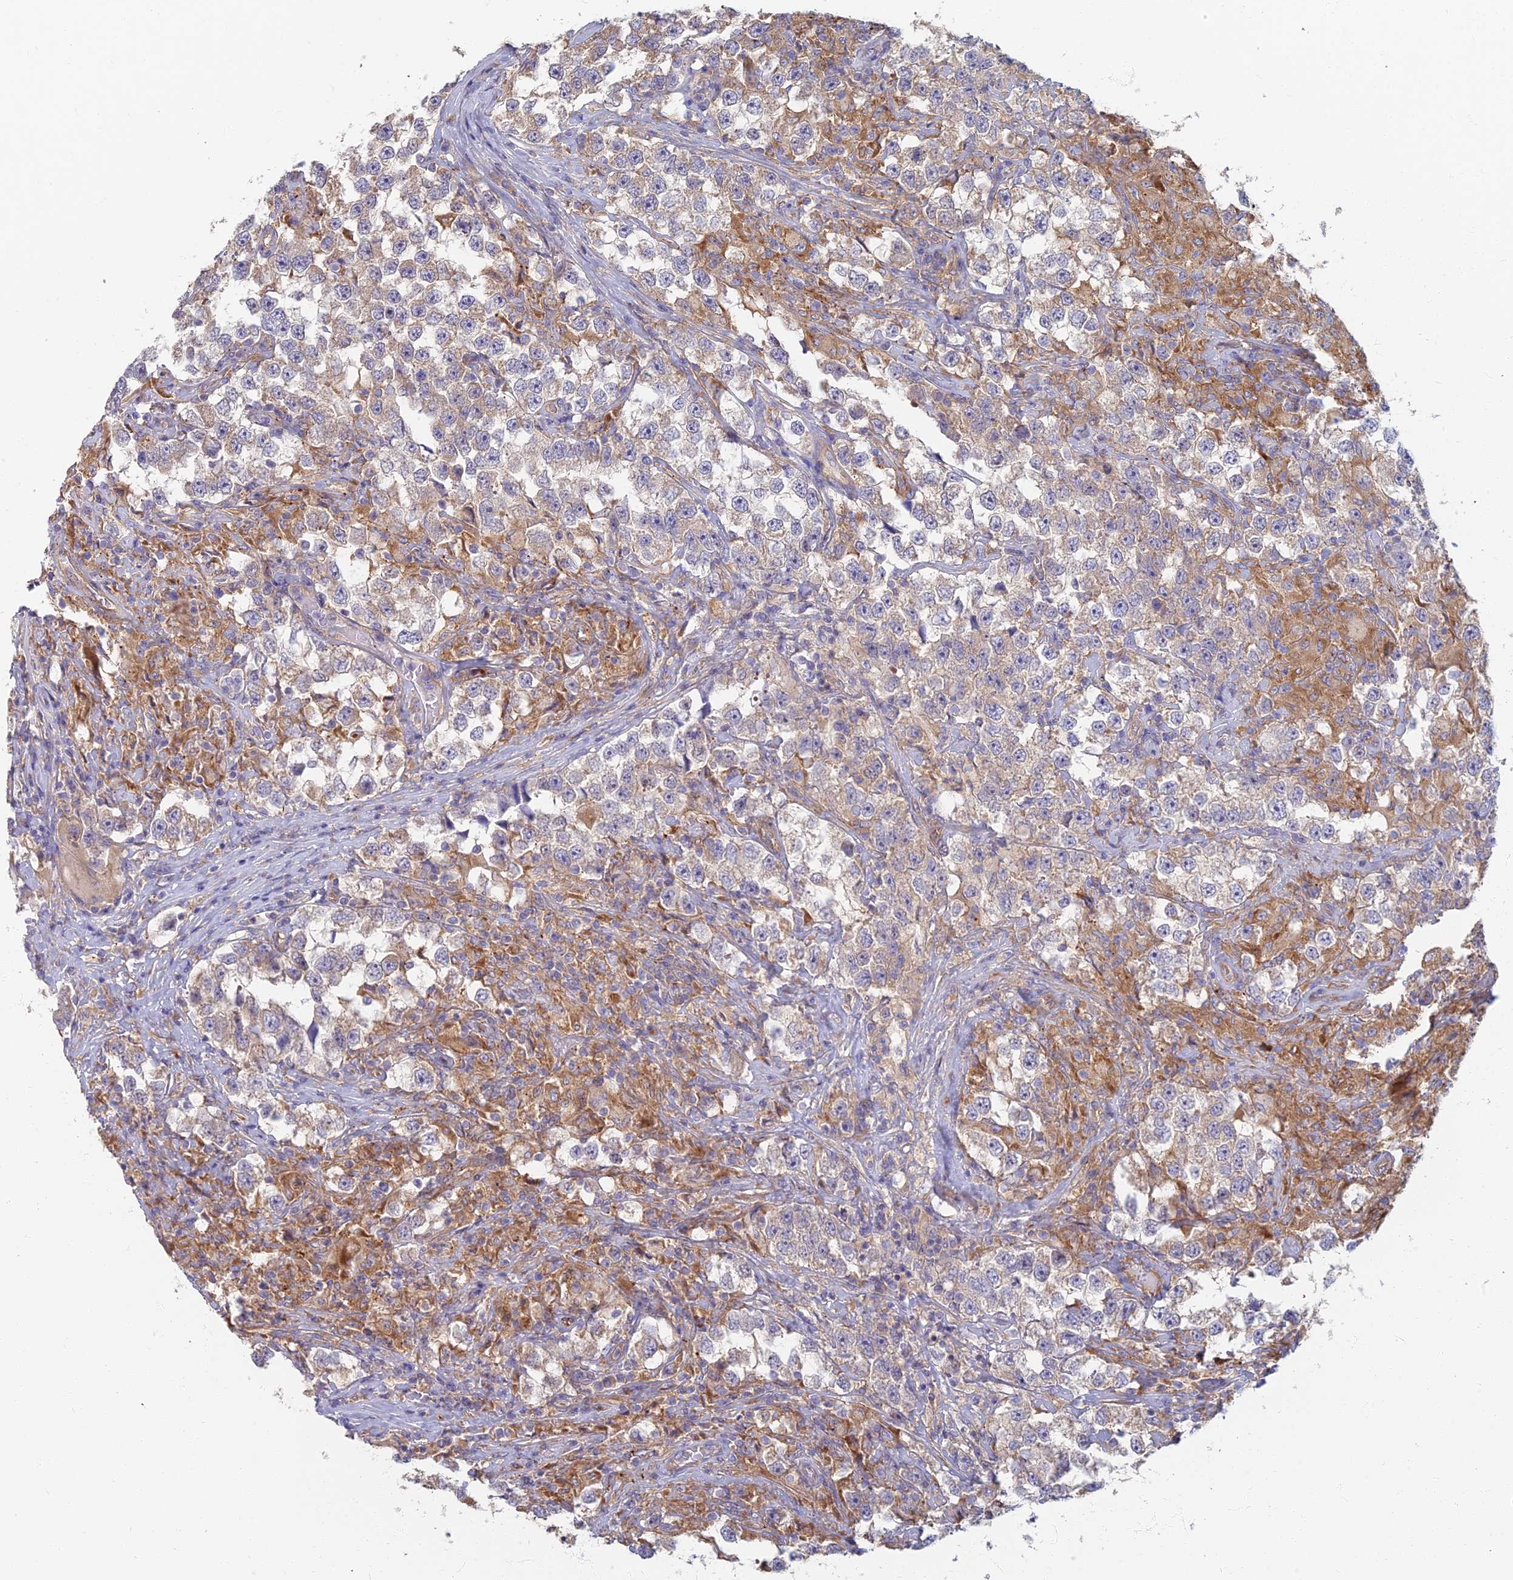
{"staining": {"intensity": "weak", "quantity": "25%-75%", "location": "cytoplasmic/membranous"}, "tissue": "testis cancer", "cell_type": "Tumor cells", "image_type": "cancer", "snomed": [{"axis": "morphology", "description": "Seminoma, NOS"}, {"axis": "topography", "description": "Testis"}], "caption": "A brown stain labels weak cytoplasmic/membranous positivity of a protein in human seminoma (testis) tumor cells.", "gene": "RBSN", "patient": {"sex": "male", "age": 46}}